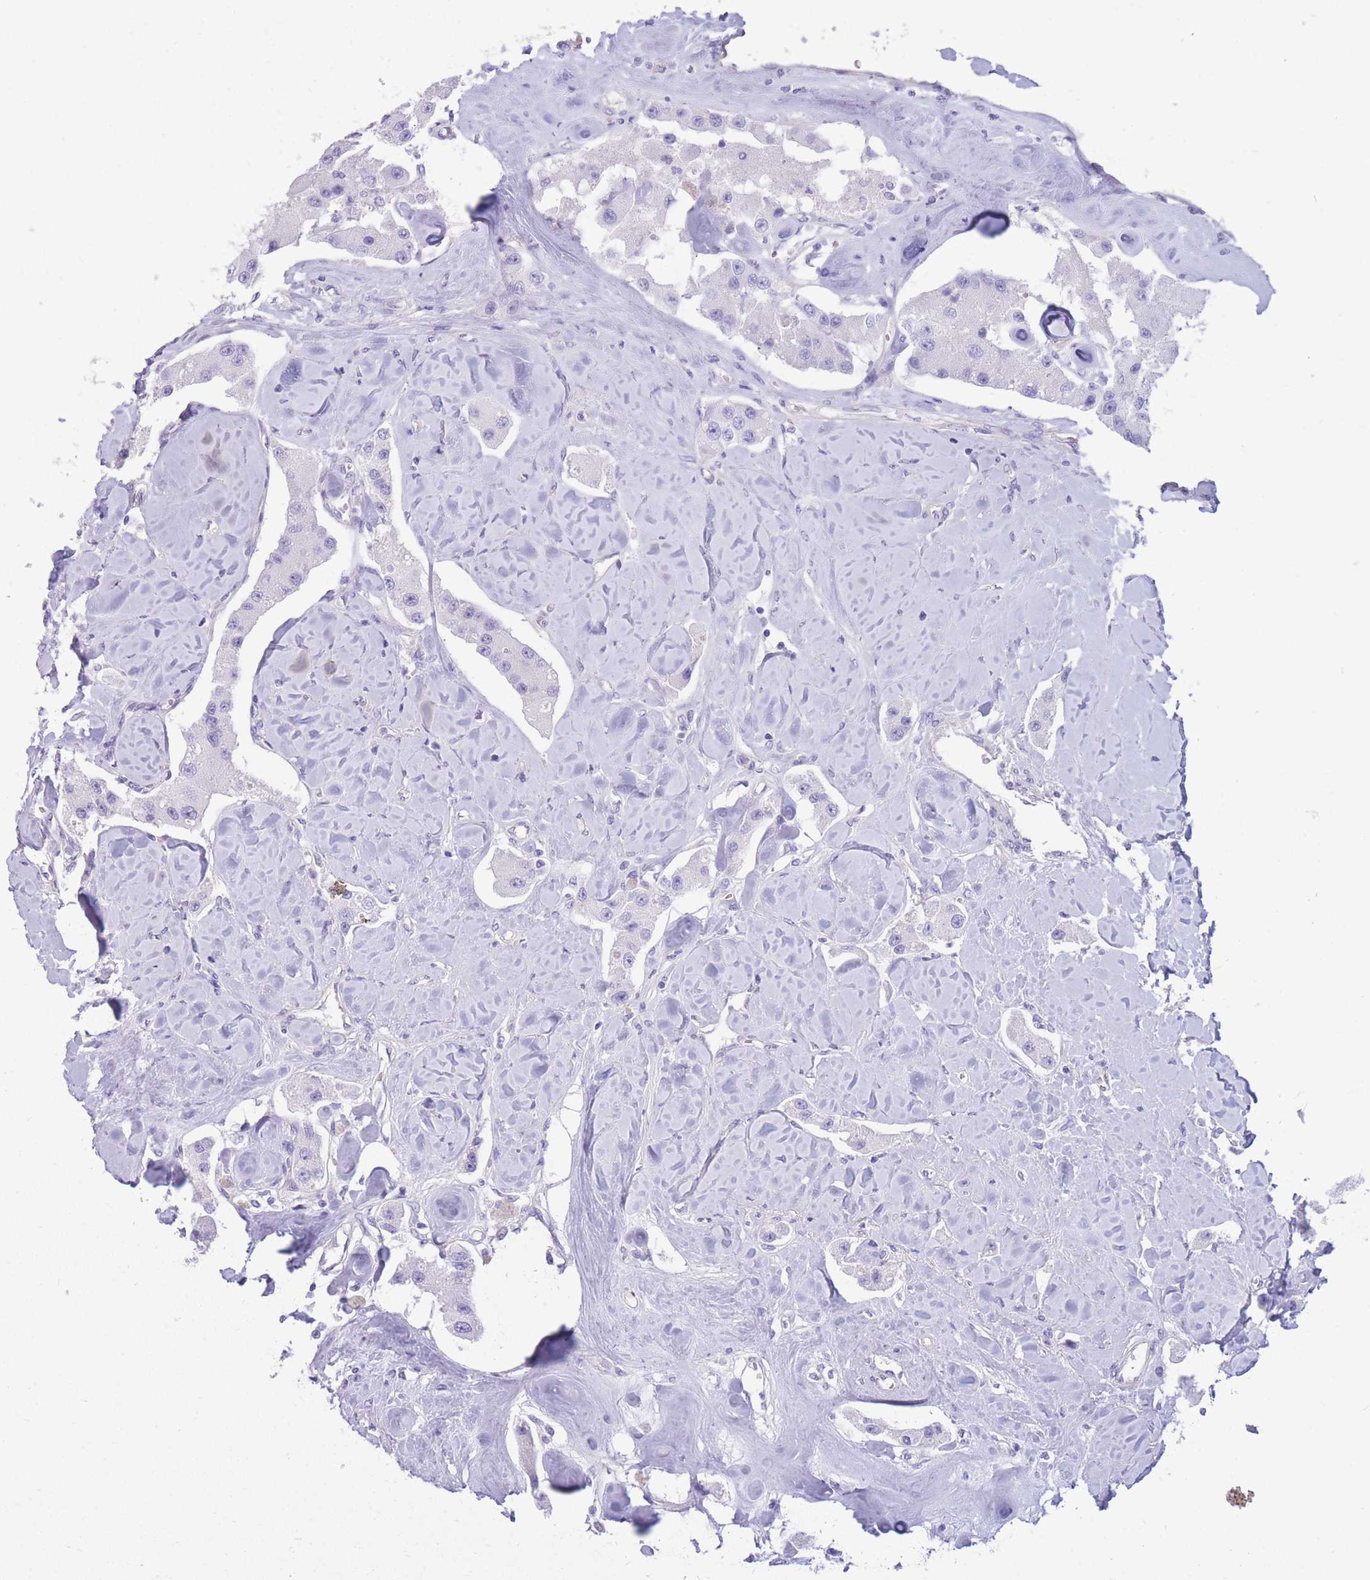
{"staining": {"intensity": "negative", "quantity": "none", "location": "none"}, "tissue": "carcinoid", "cell_type": "Tumor cells", "image_type": "cancer", "snomed": [{"axis": "morphology", "description": "Carcinoid, malignant, NOS"}, {"axis": "topography", "description": "Pancreas"}], "caption": "Malignant carcinoid stained for a protein using IHC exhibits no staining tumor cells.", "gene": "ZNF311", "patient": {"sex": "male", "age": 41}}